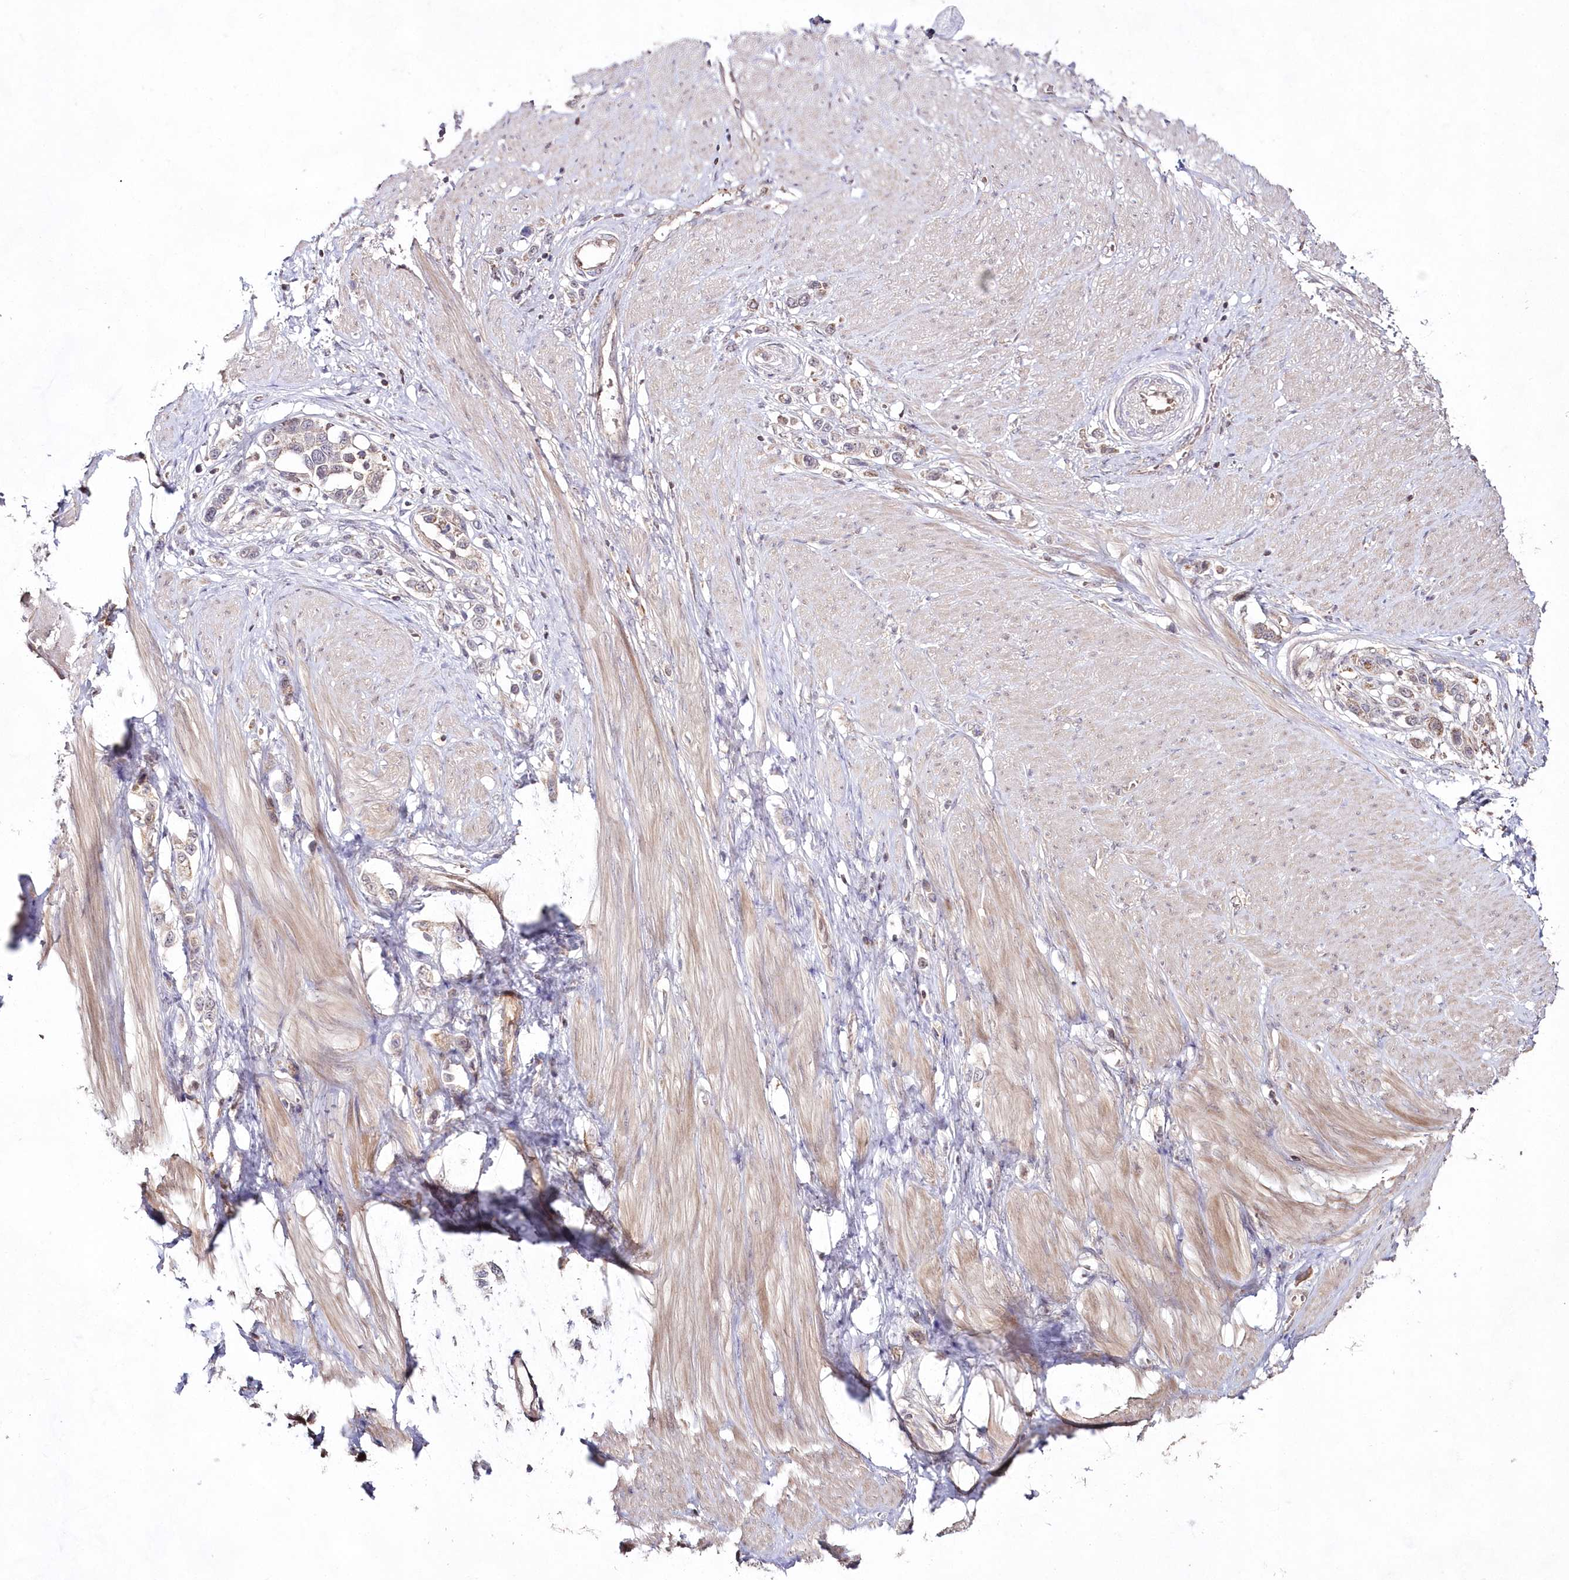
{"staining": {"intensity": "weak", "quantity": "25%-75%", "location": "cytoplasmic/membranous"}, "tissue": "stomach cancer", "cell_type": "Tumor cells", "image_type": "cancer", "snomed": [{"axis": "morphology", "description": "Adenocarcinoma, NOS"}, {"axis": "topography", "description": "Stomach"}], "caption": "IHC histopathology image of neoplastic tissue: stomach adenocarcinoma stained using immunohistochemistry (IHC) reveals low levels of weak protein expression localized specifically in the cytoplasmic/membranous of tumor cells, appearing as a cytoplasmic/membranous brown color.", "gene": "IMPA1", "patient": {"sex": "female", "age": 65}}